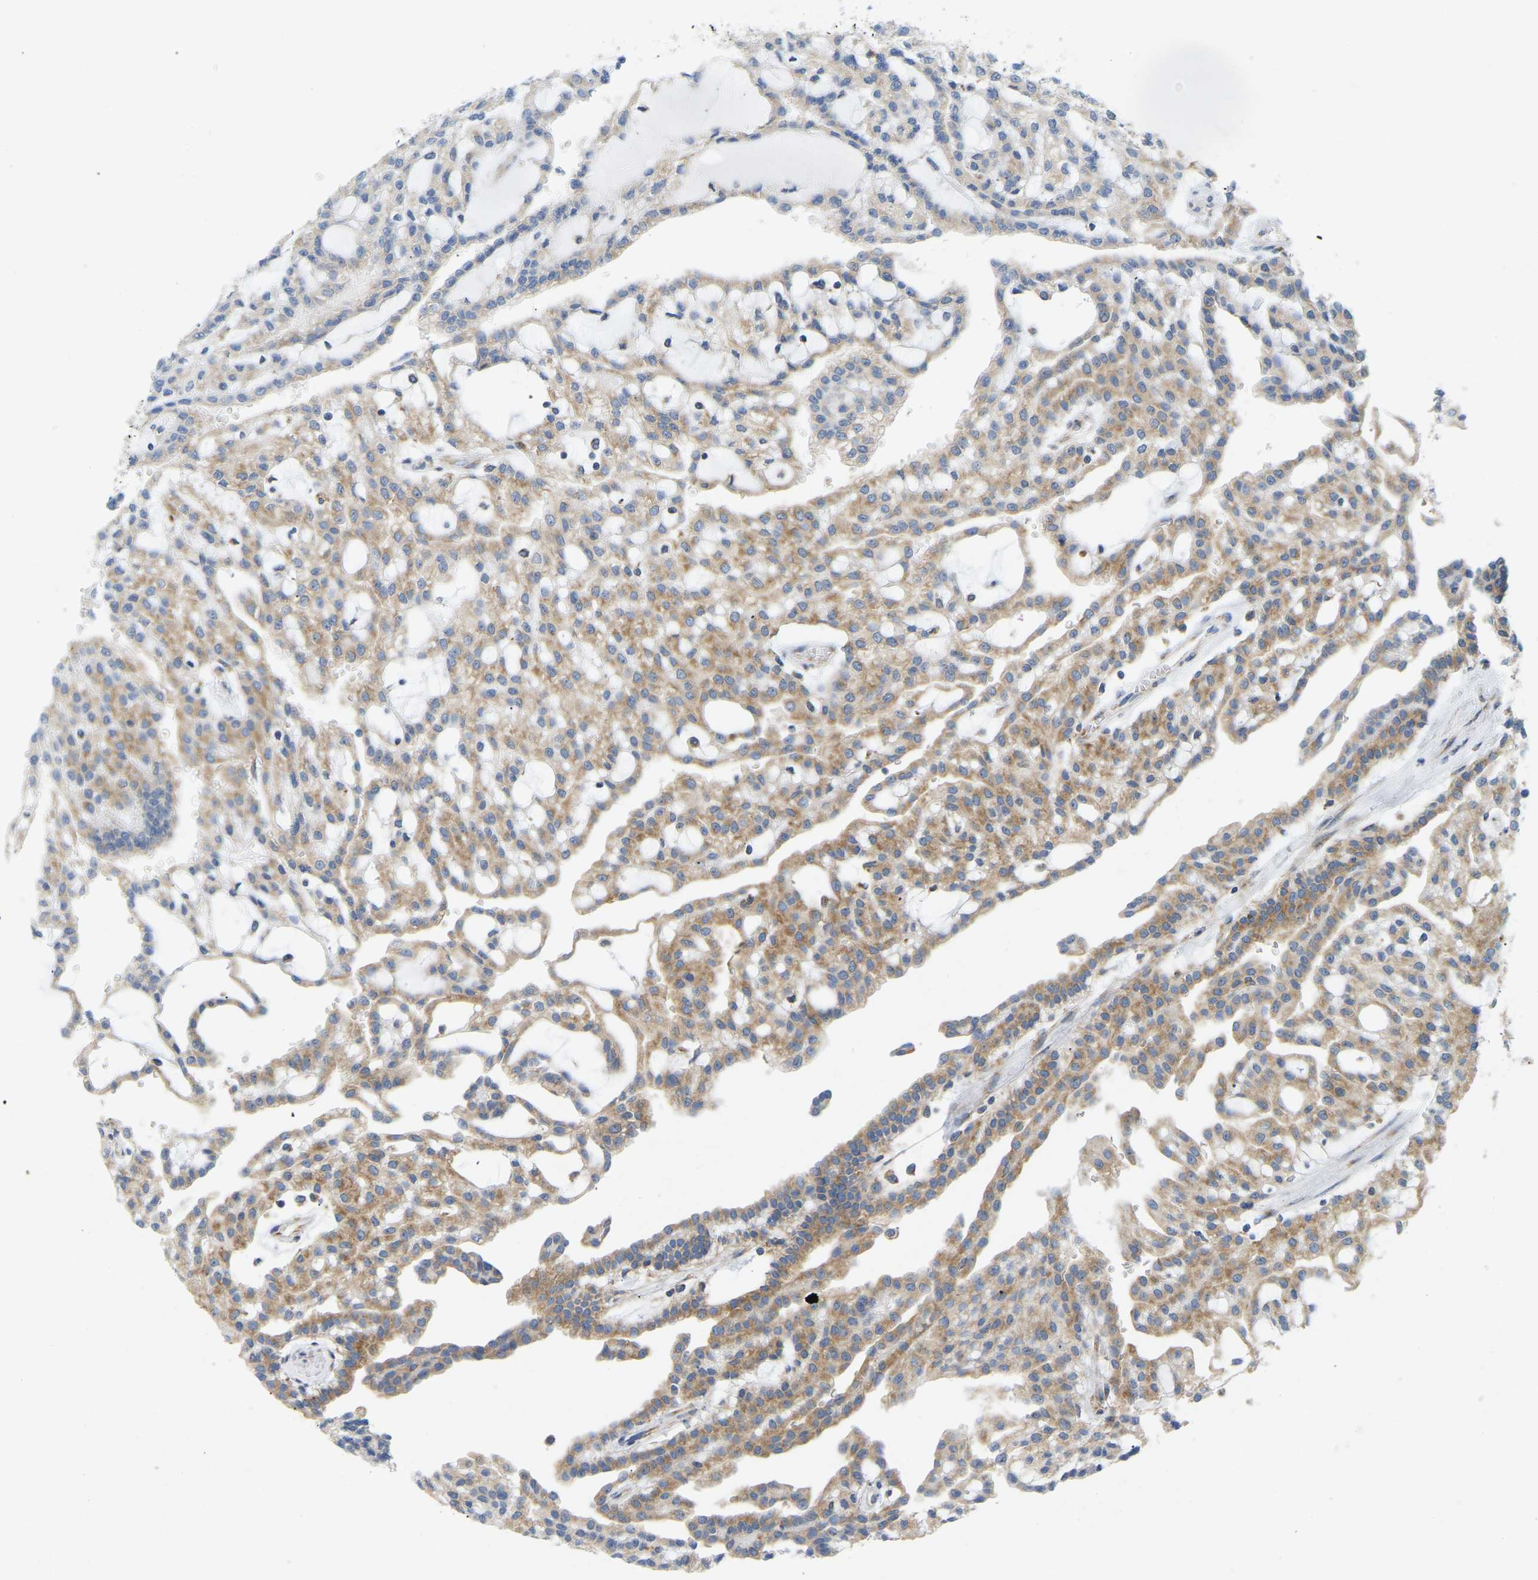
{"staining": {"intensity": "moderate", "quantity": ">75%", "location": "cytoplasmic/membranous"}, "tissue": "renal cancer", "cell_type": "Tumor cells", "image_type": "cancer", "snomed": [{"axis": "morphology", "description": "Adenocarcinoma, NOS"}, {"axis": "topography", "description": "Kidney"}], "caption": "Protein expression analysis of human adenocarcinoma (renal) reveals moderate cytoplasmic/membranous positivity in approximately >75% of tumor cells. The protein is stained brown, and the nuclei are stained in blue (DAB IHC with brightfield microscopy, high magnification).", "gene": "SND1", "patient": {"sex": "male", "age": 63}}